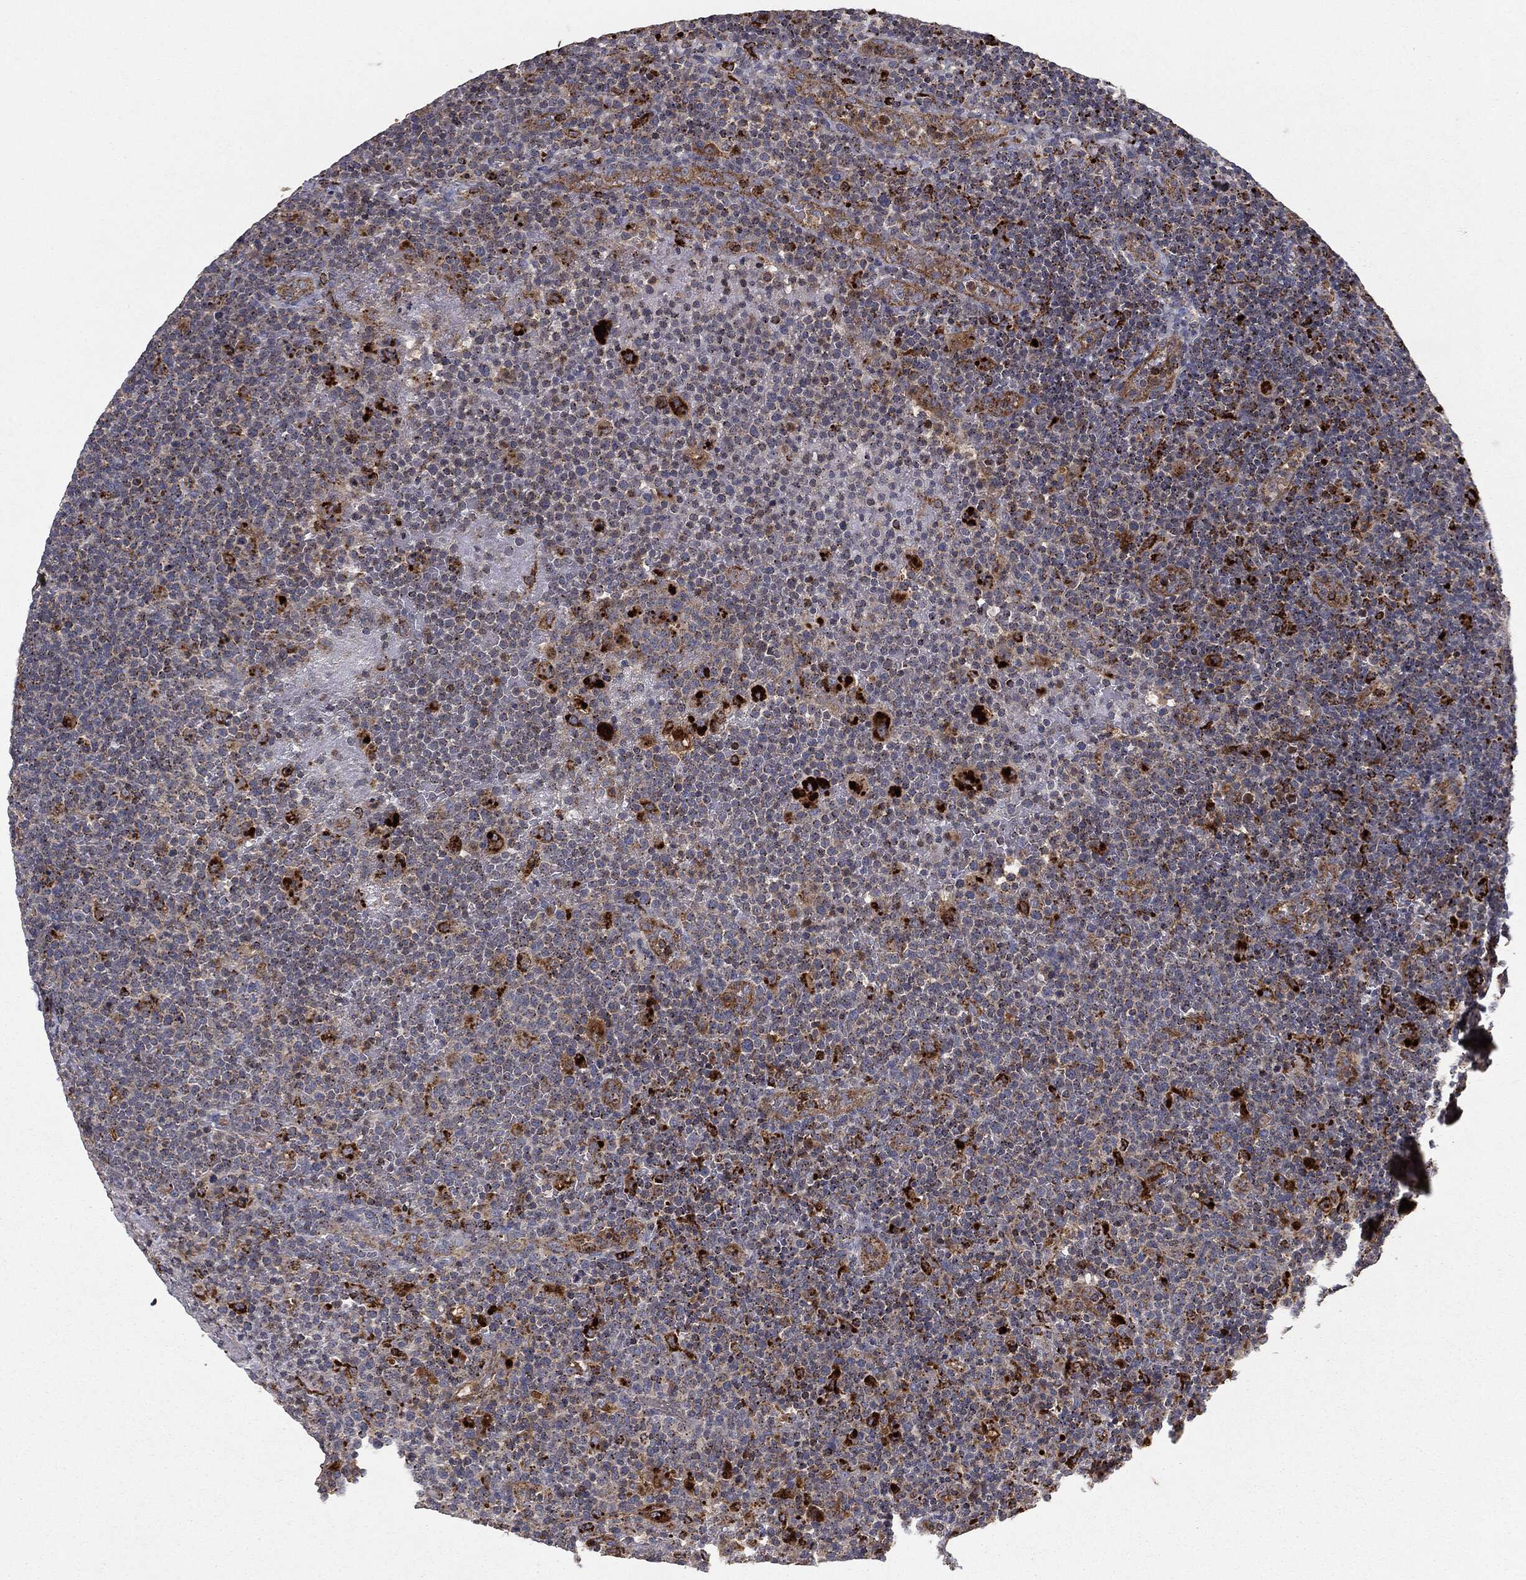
{"staining": {"intensity": "weak", "quantity": ">75%", "location": "cytoplasmic/membranous"}, "tissue": "lymphoma", "cell_type": "Tumor cells", "image_type": "cancer", "snomed": [{"axis": "morphology", "description": "Malignant lymphoma, non-Hodgkin's type, High grade"}, {"axis": "topography", "description": "Lymph node"}], "caption": "Protein staining of high-grade malignant lymphoma, non-Hodgkin's type tissue demonstrates weak cytoplasmic/membranous positivity in about >75% of tumor cells.", "gene": "CTSA", "patient": {"sex": "male", "age": 61}}